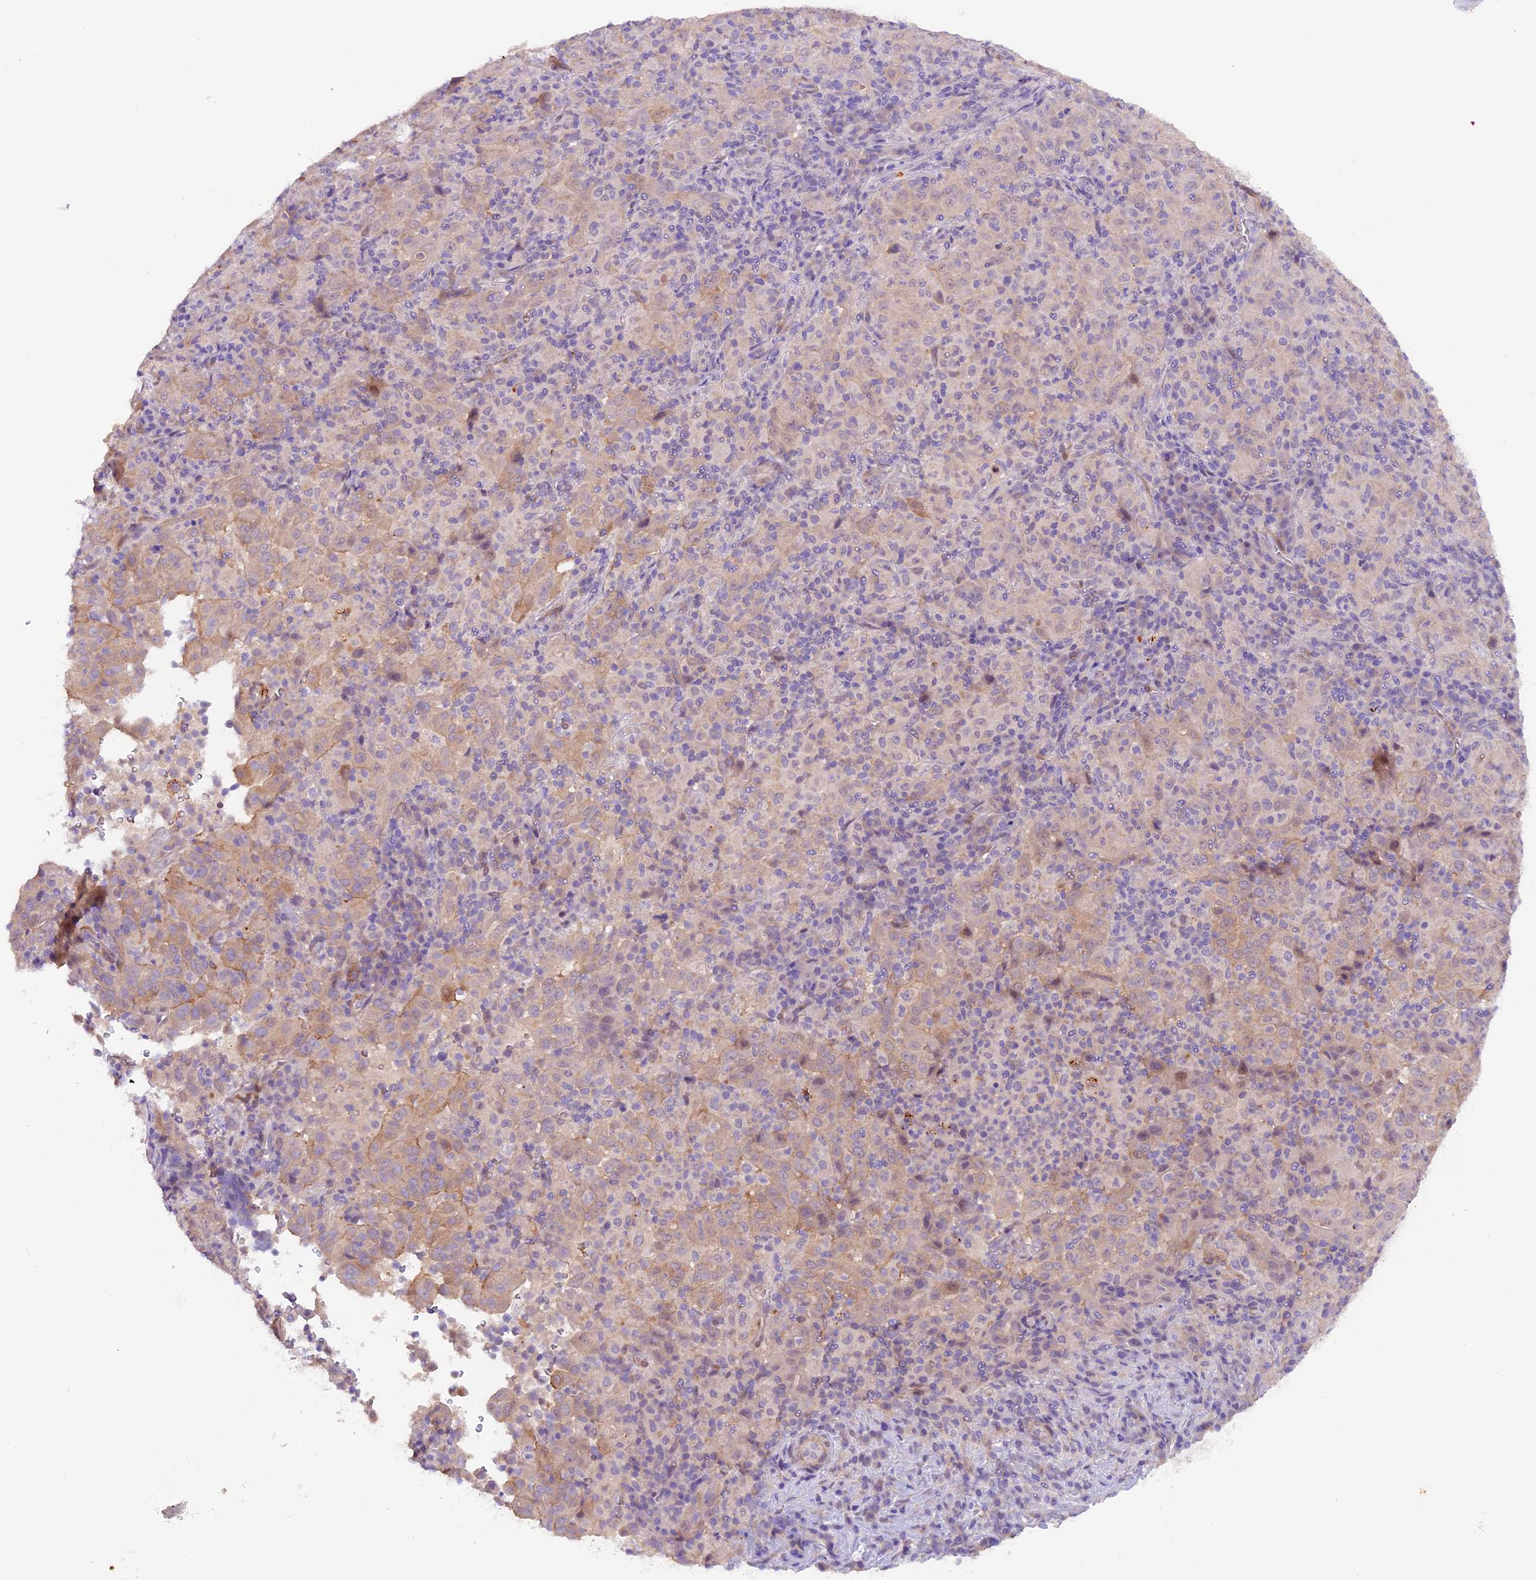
{"staining": {"intensity": "negative", "quantity": "none", "location": "none"}, "tissue": "pancreatic cancer", "cell_type": "Tumor cells", "image_type": "cancer", "snomed": [{"axis": "morphology", "description": "Adenocarcinoma, NOS"}, {"axis": "topography", "description": "Pancreas"}], "caption": "Immunohistochemistry (IHC) of adenocarcinoma (pancreatic) displays no positivity in tumor cells. Nuclei are stained in blue.", "gene": "NCK2", "patient": {"sex": "male", "age": 63}}